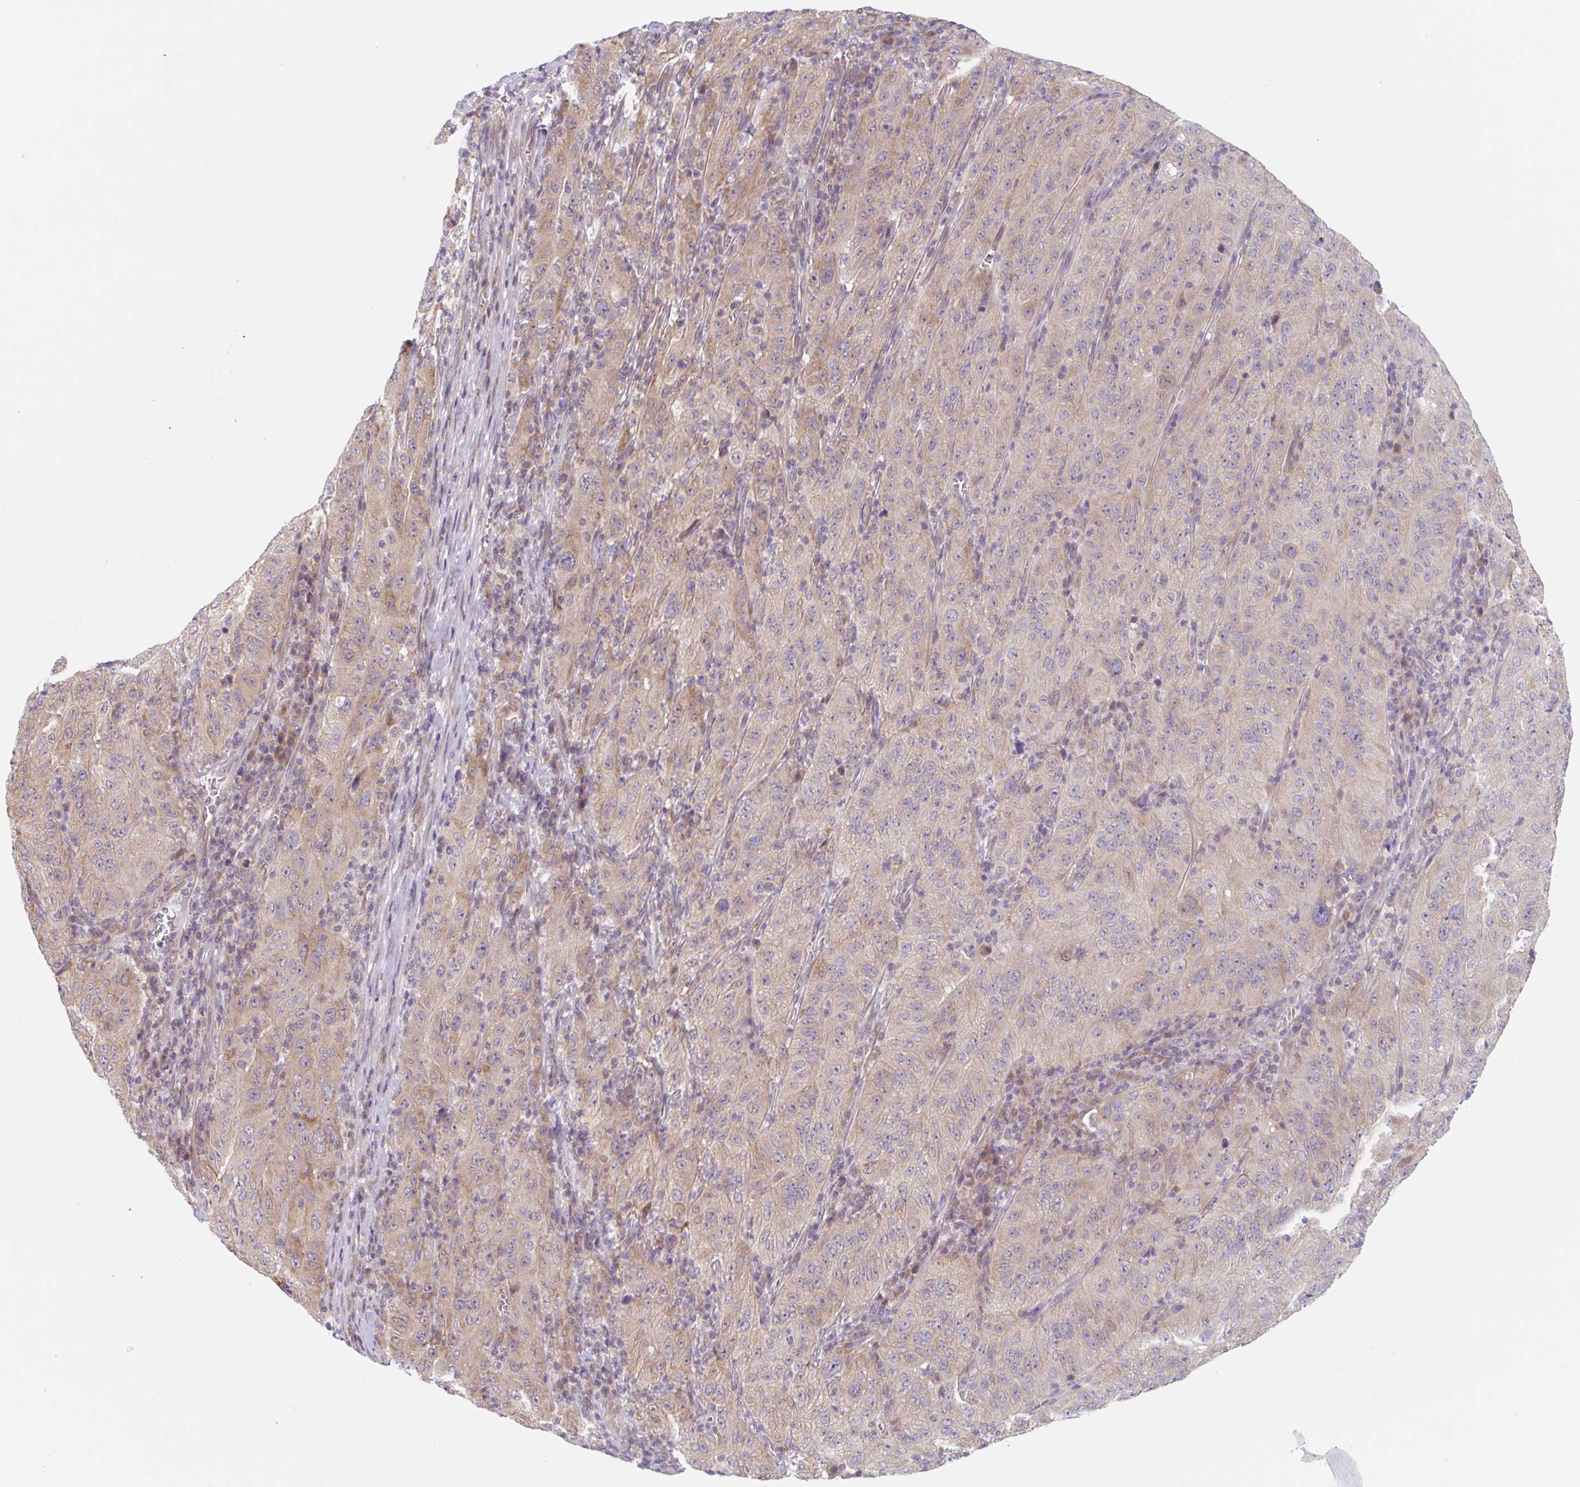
{"staining": {"intensity": "weak", "quantity": "25%-75%", "location": "cytoplasmic/membranous"}, "tissue": "pancreatic cancer", "cell_type": "Tumor cells", "image_type": "cancer", "snomed": [{"axis": "morphology", "description": "Adenocarcinoma, NOS"}, {"axis": "topography", "description": "Pancreas"}], "caption": "A histopathology image of human pancreatic cancer stained for a protein demonstrates weak cytoplasmic/membranous brown staining in tumor cells.", "gene": "TBPL2", "patient": {"sex": "male", "age": 63}}